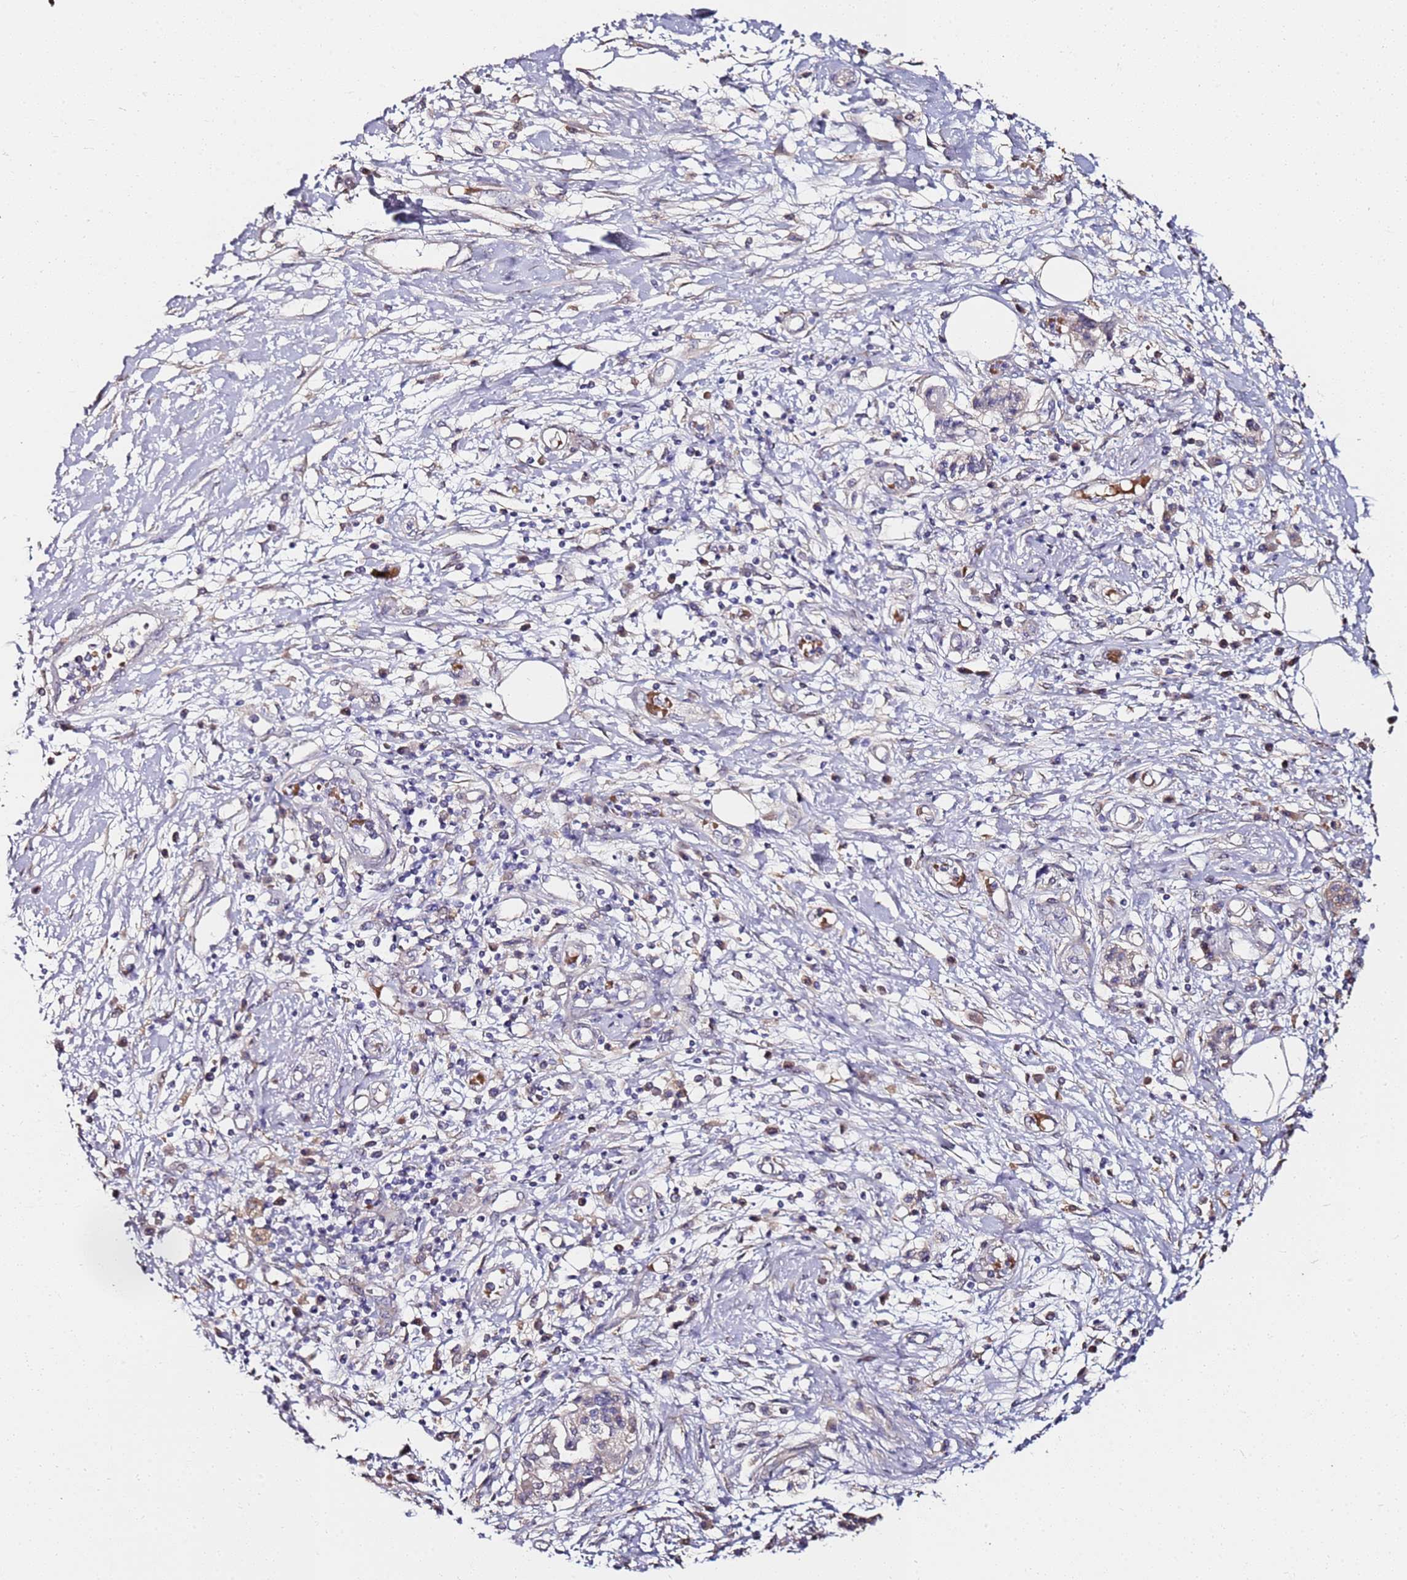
{"staining": {"intensity": "negative", "quantity": "none", "location": "none"}, "tissue": "pancreatic cancer", "cell_type": "Tumor cells", "image_type": "cancer", "snomed": [{"axis": "morphology", "description": "Adenocarcinoma, NOS"}, {"axis": "topography", "description": "Pancreas"}], "caption": "IHC micrograph of adenocarcinoma (pancreatic) stained for a protein (brown), which exhibits no staining in tumor cells.", "gene": "C3orf80", "patient": {"sex": "female", "age": 56}}